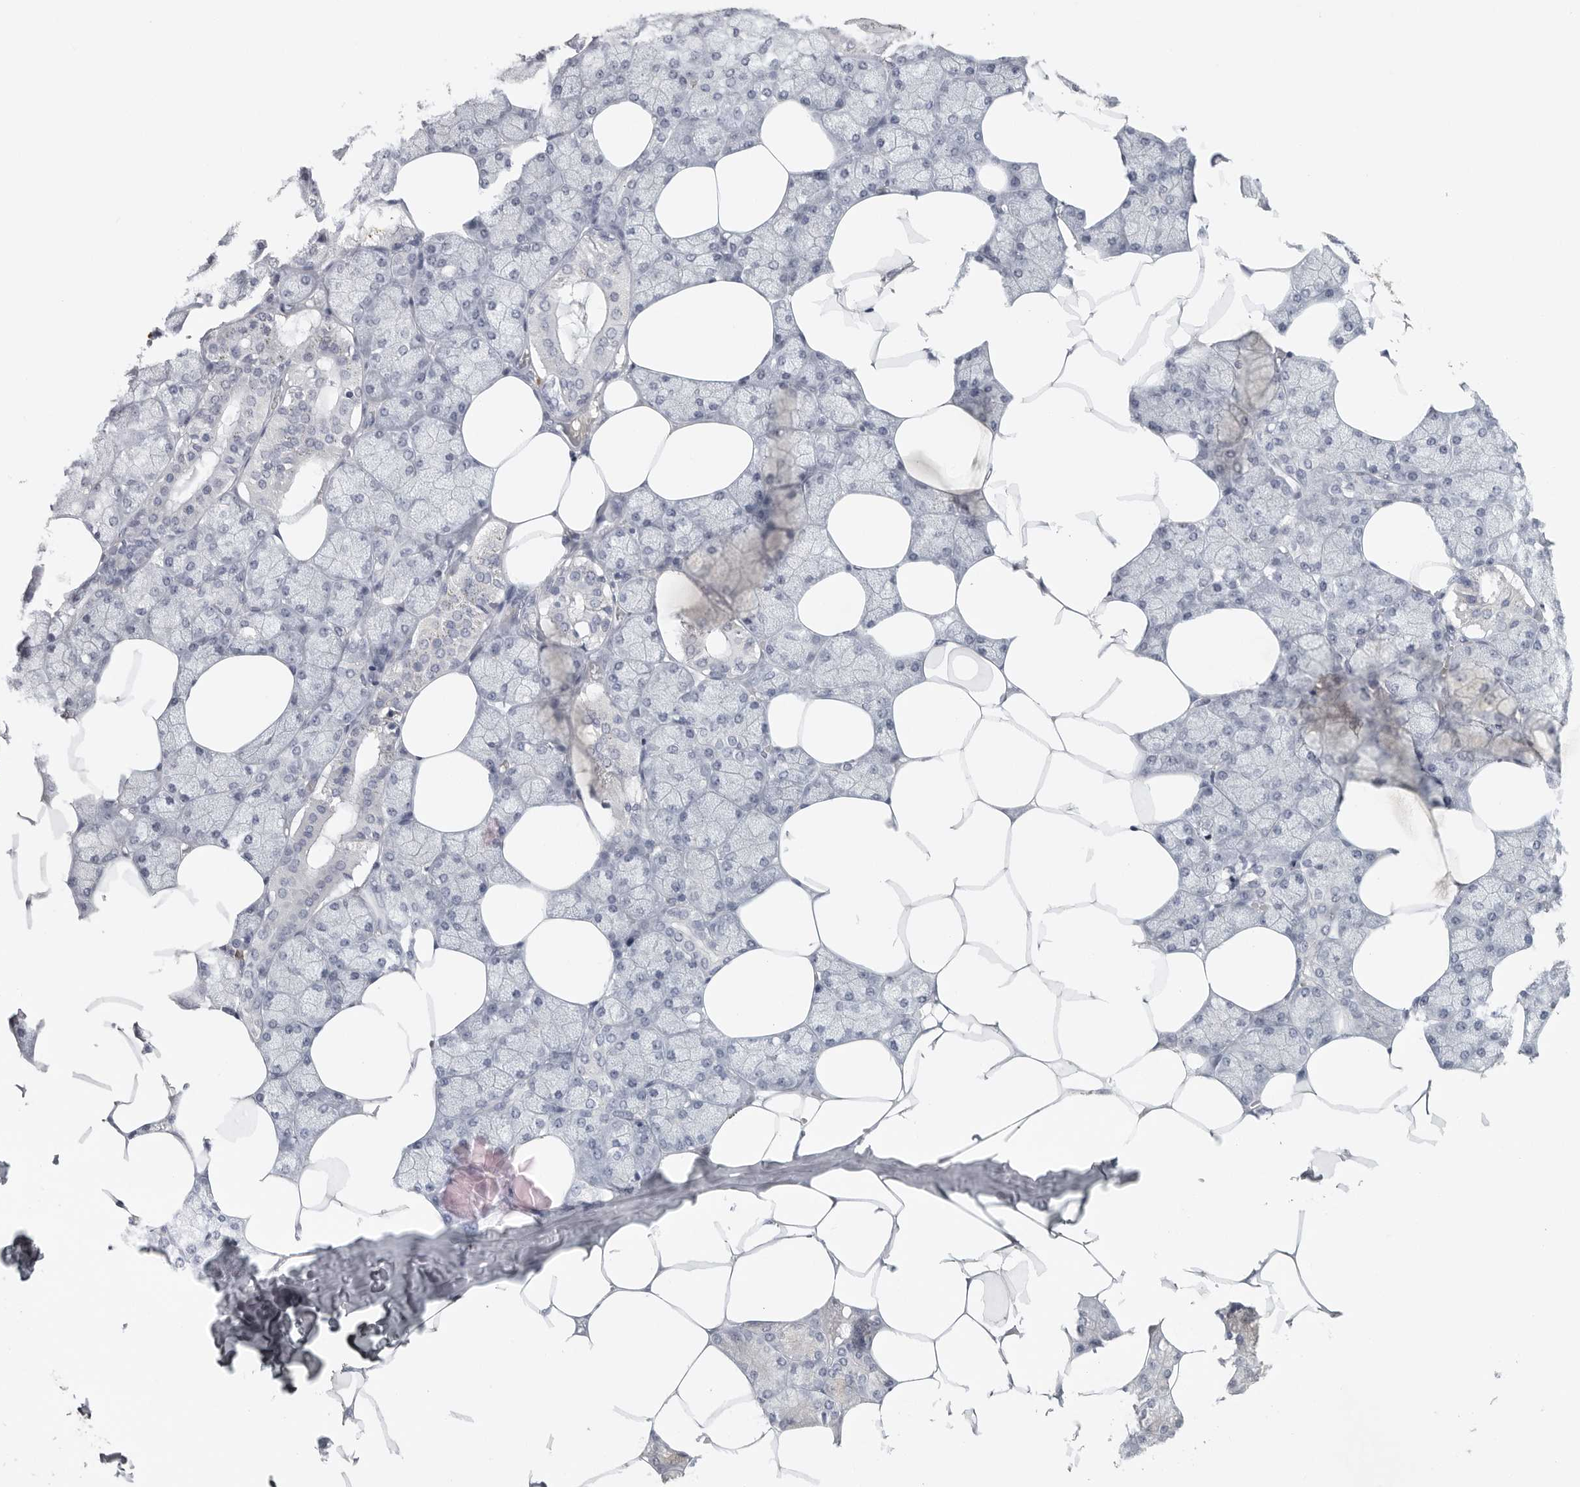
{"staining": {"intensity": "negative", "quantity": "none", "location": "none"}, "tissue": "salivary gland", "cell_type": "Glandular cells", "image_type": "normal", "snomed": [{"axis": "morphology", "description": "Normal tissue, NOS"}, {"axis": "topography", "description": "Salivary gland"}], "caption": "Histopathology image shows no significant protein staining in glandular cells of unremarkable salivary gland. Brightfield microscopy of immunohistochemistry (IHC) stained with DAB (3,3'-diaminobenzidine) (brown) and hematoxylin (blue), captured at high magnification.", "gene": "DNAJC11", "patient": {"sex": "male", "age": 62}}